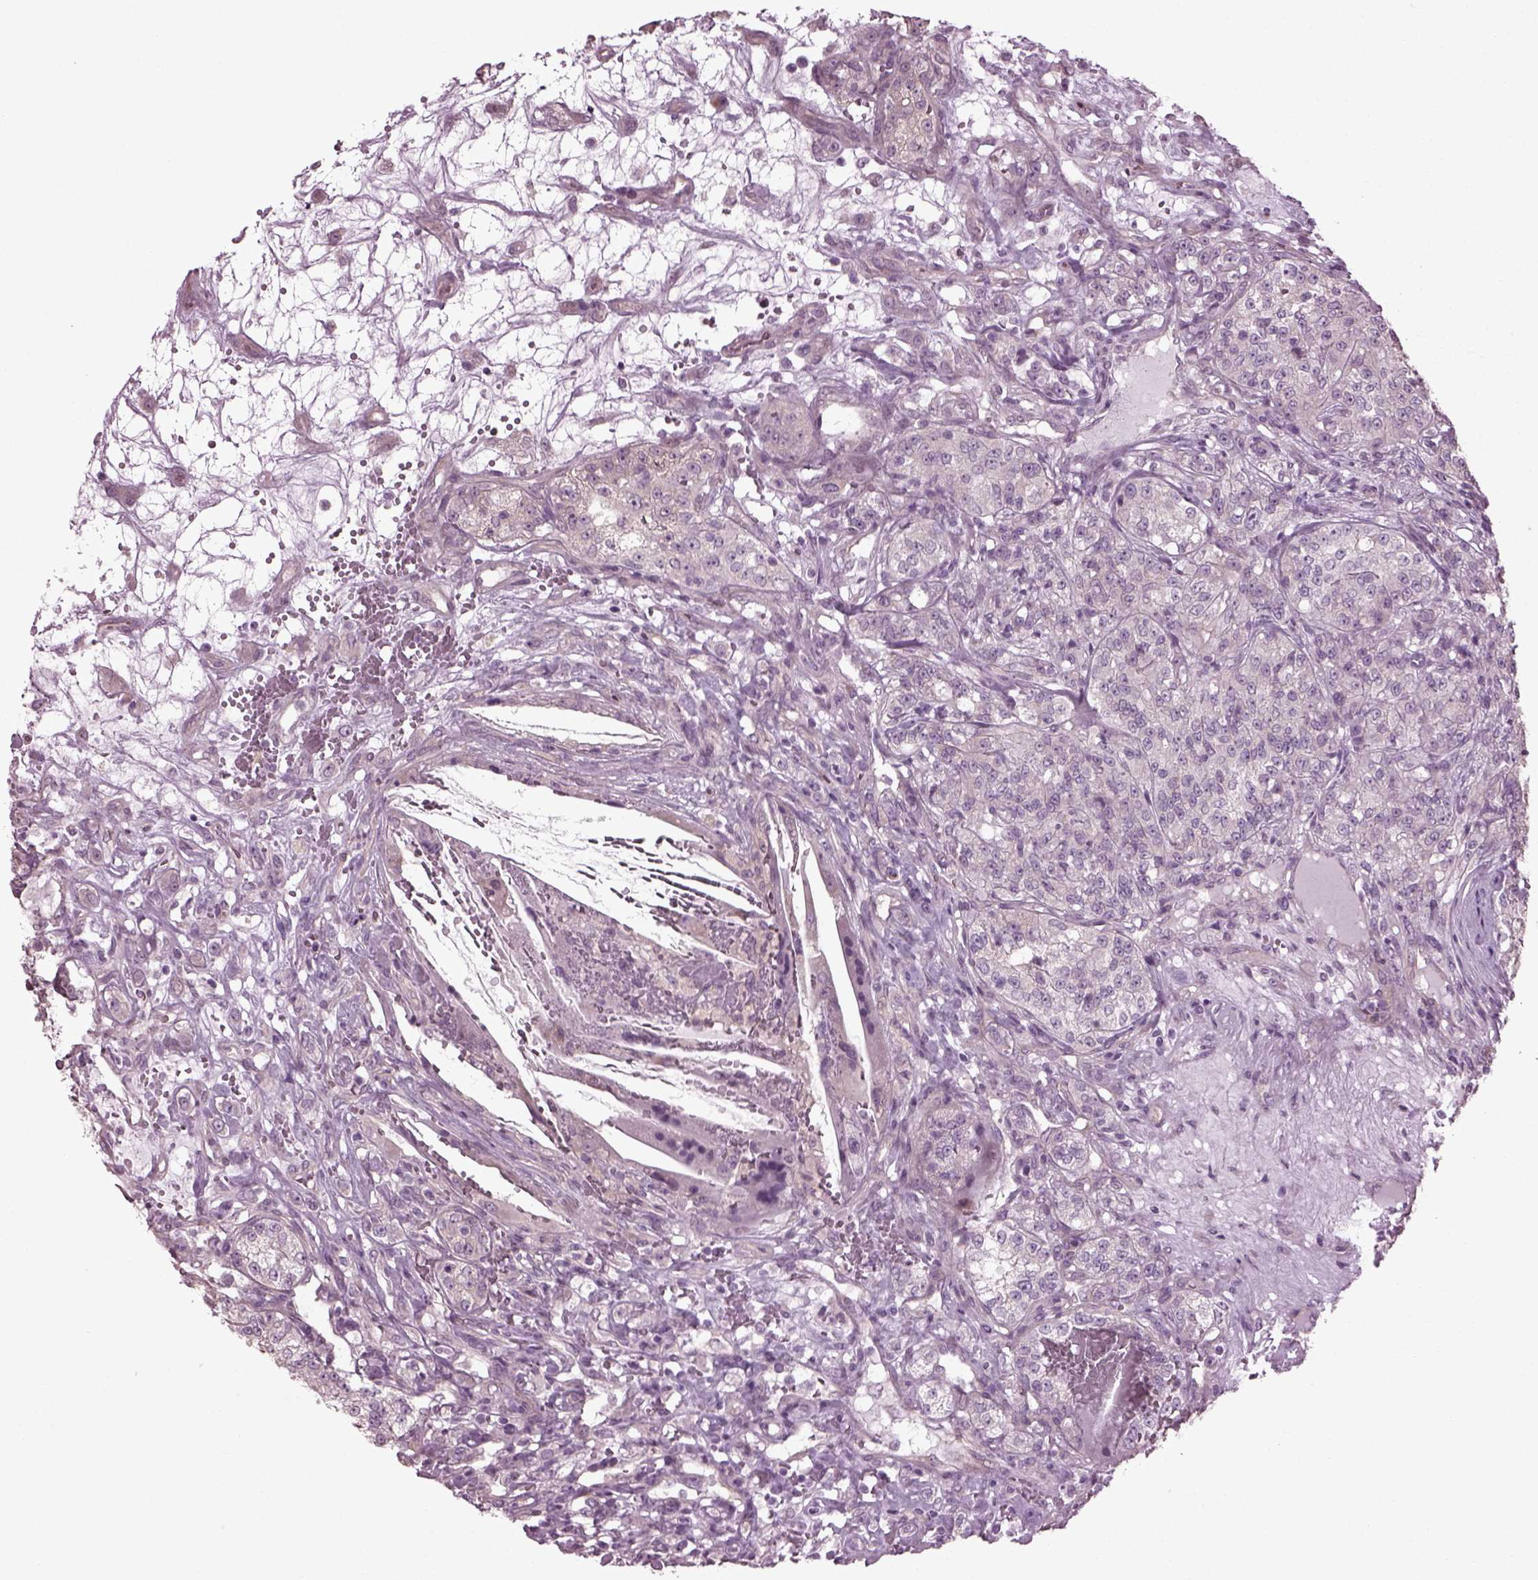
{"staining": {"intensity": "negative", "quantity": "none", "location": "none"}, "tissue": "renal cancer", "cell_type": "Tumor cells", "image_type": "cancer", "snomed": [{"axis": "morphology", "description": "Adenocarcinoma, NOS"}, {"axis": "topography", "description": "Kidney"}], "caption": "IHC histopathology image of neoplastic tissue: human adenocarcinoma (renal) stained with DAB exhibits no significant protein staining in tumor cells.", "gene": "CABP5", "patient": {"sex": "female", "age": 63}}